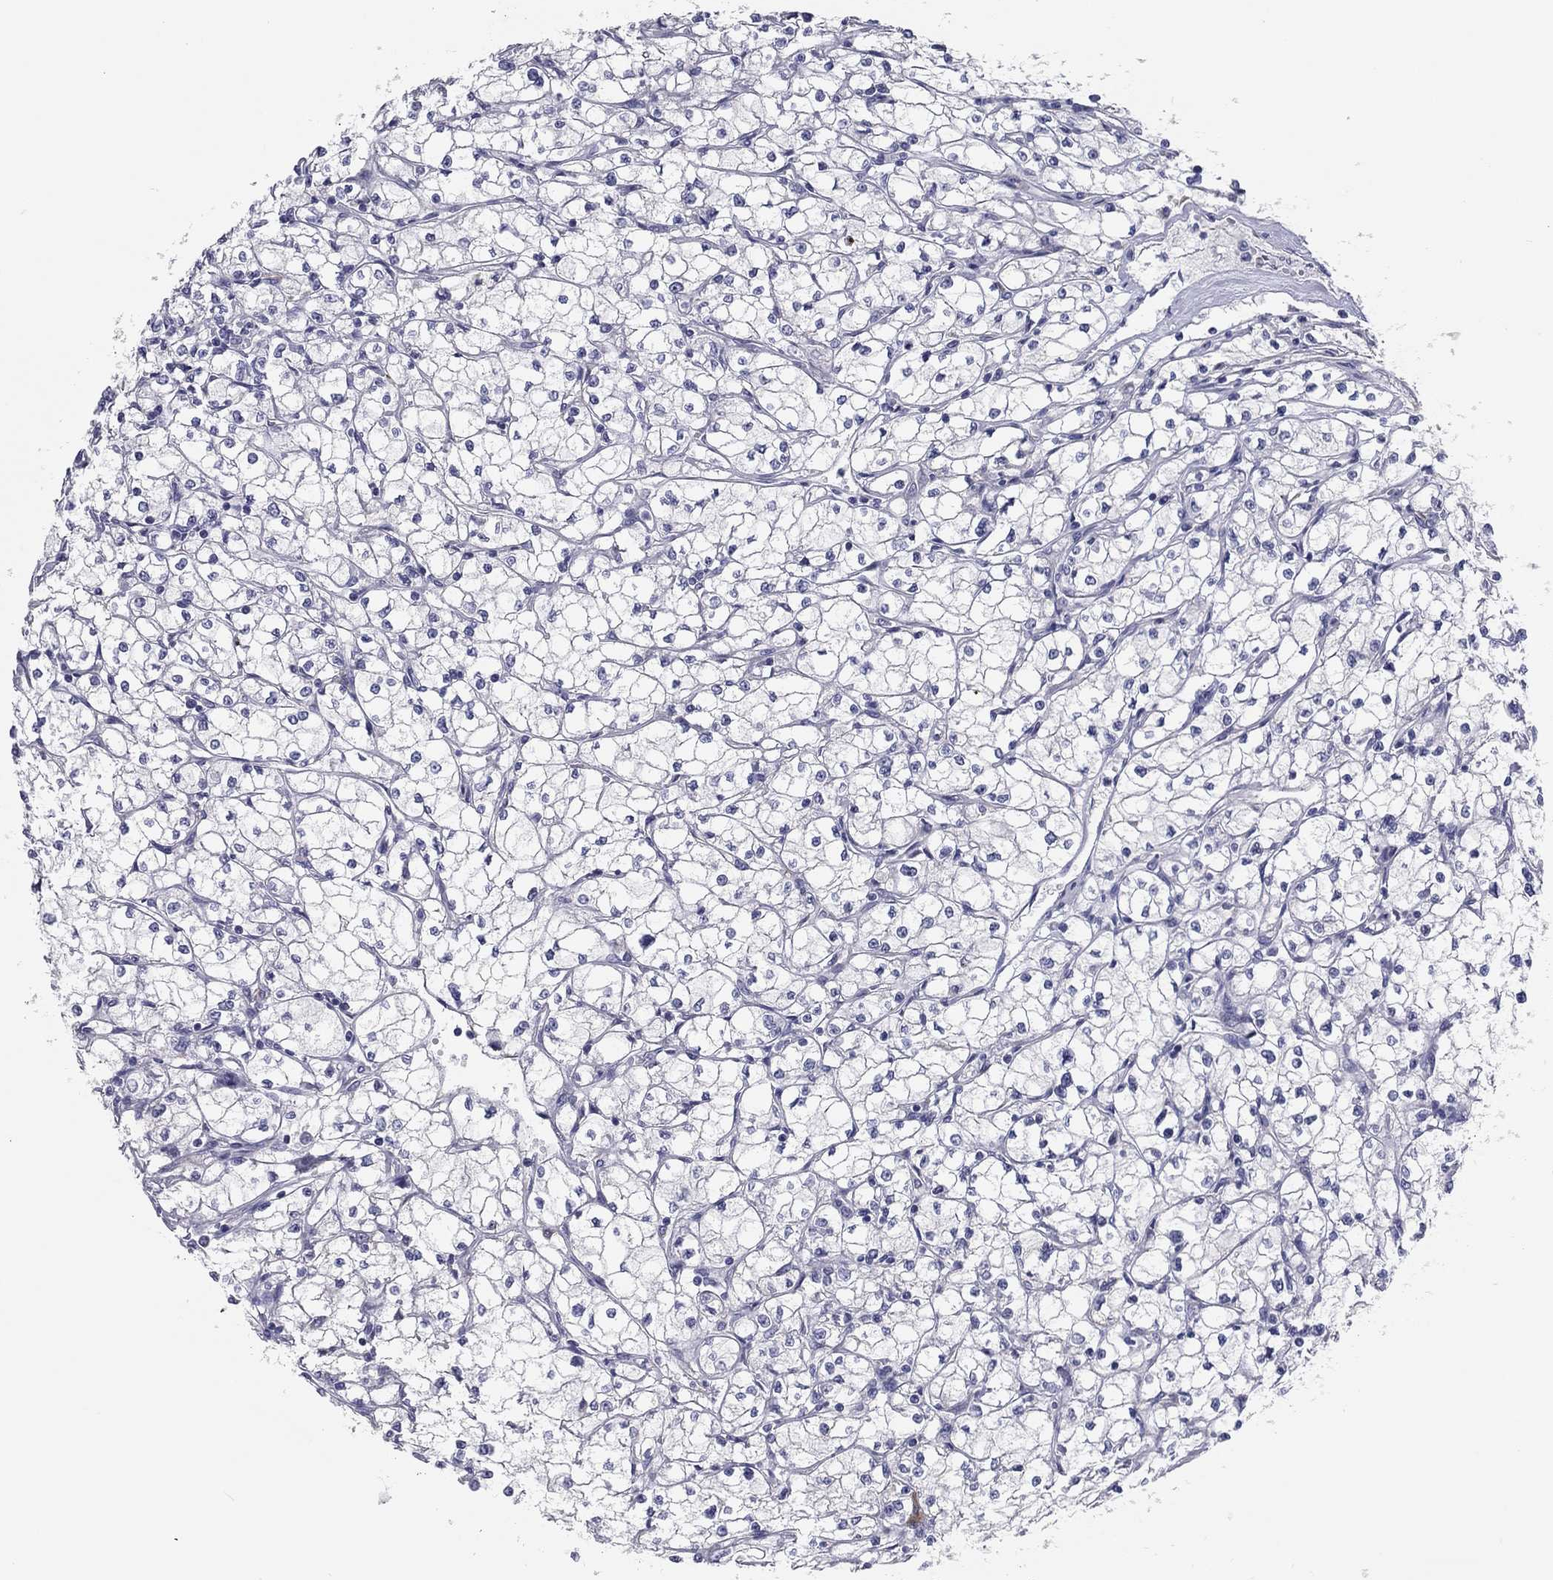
{"staining": {"intensity": "negative", "quantity": "none", "location": "none"}, "tissue": "renal cancer", "cell_type": "Tumor cells", "image_type": "cancer", "snomed": [{"axis": "morphology", "description": "Adenocarcinoma, NOS"}, {"axis": "topography", "description": "Kidney"}], "caption": "A histopathology image of renal cancer stained for a protein displays no brown staining in tumor cells. The staining was performed using DAB (3,3'-diaminobenzidine) to visualize the protein expression in brown, while the nuclei were stained in blue with hematoxylin (Magnification: 20x).", "gene": "GRK7", "patient": {"sex": "male", "age": 67}}